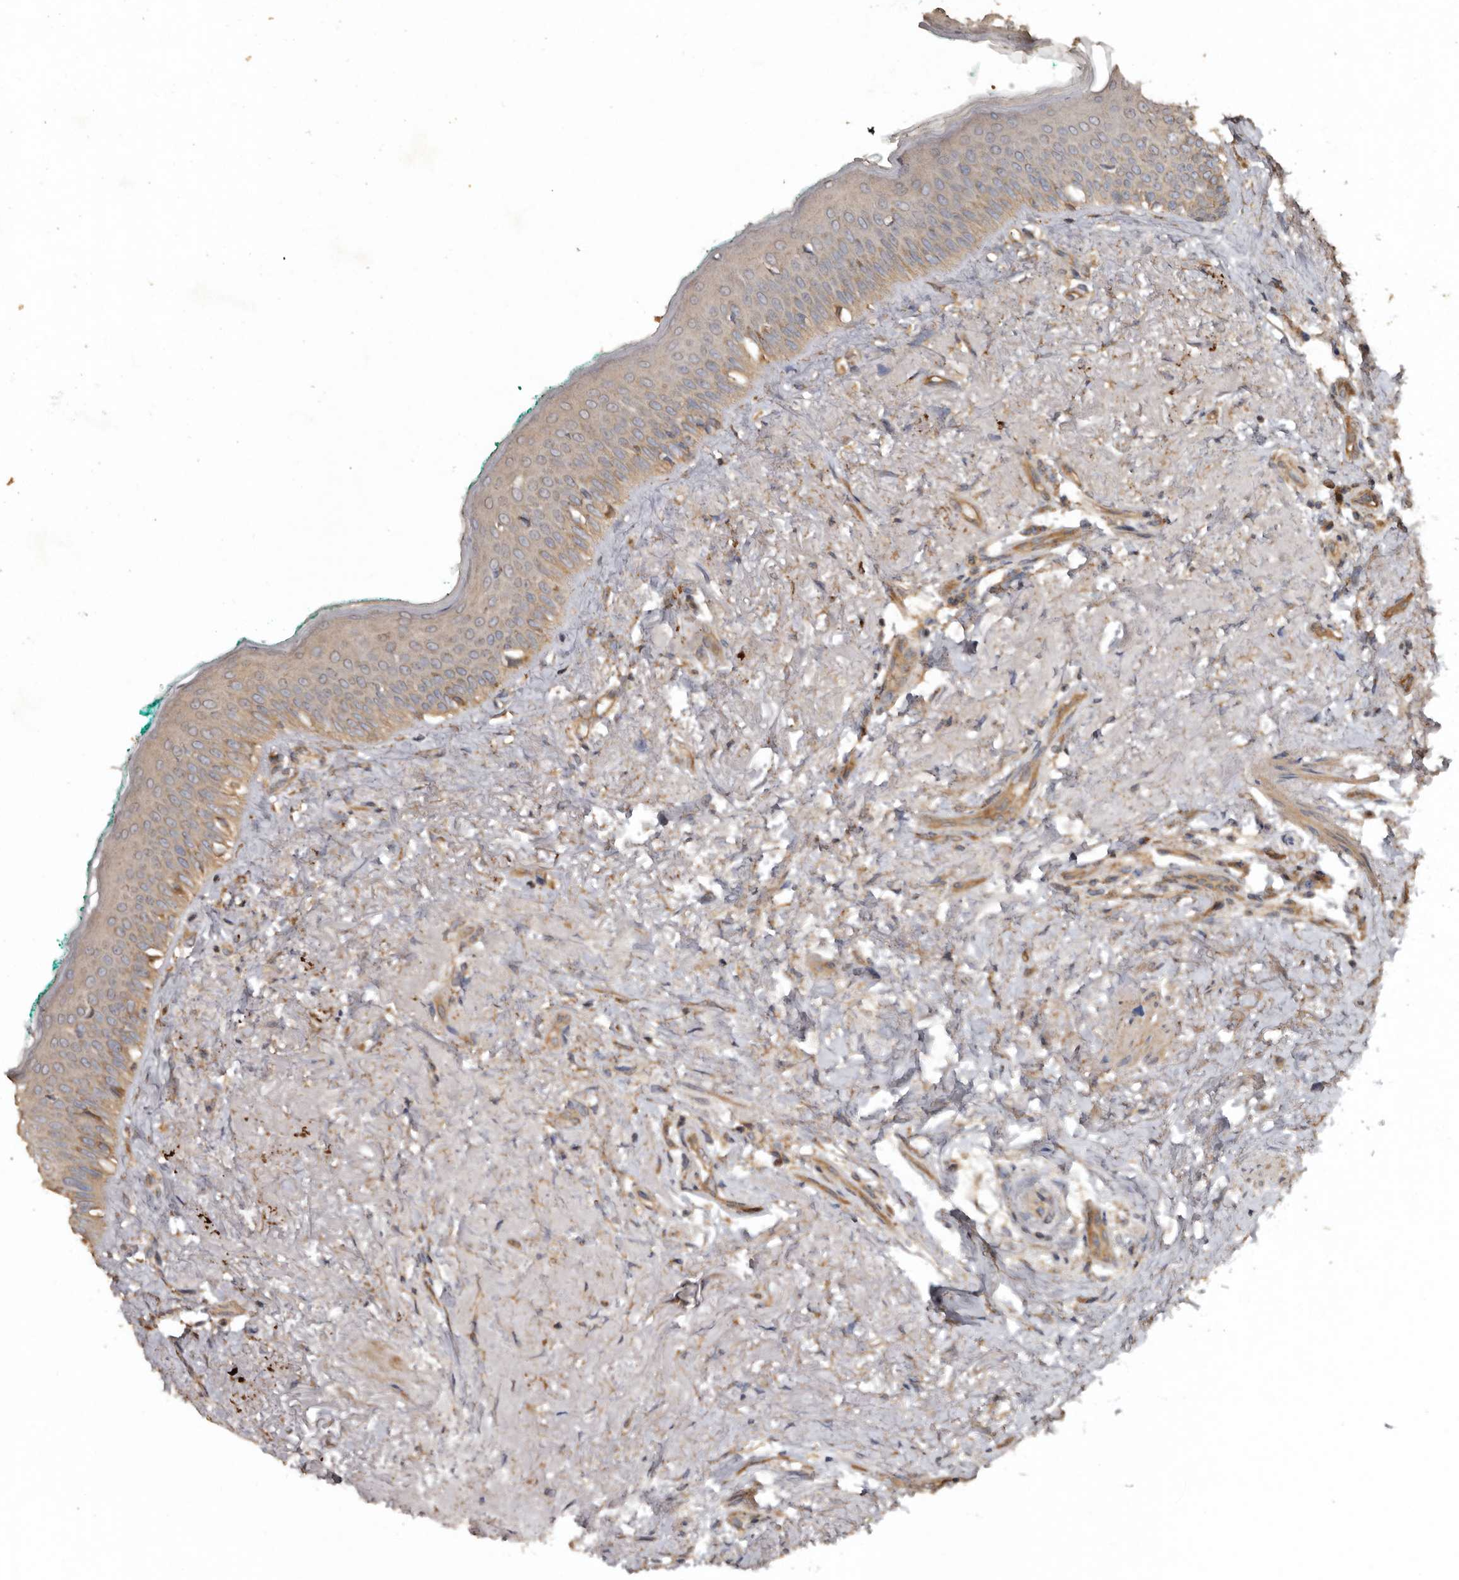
{"staining": {"intensity": "moderate", "quantity": "25%-75%", "location": "cytoplasmic/membranous"}, "tissue": "oral mucosa", "cell_type": "Squamous epithelial cells", "image_type": "normal", "snomed": [{"axis": "morphology", "description": "Normal tissue, NOS"}, {"axis": "topography", "description": "Oral tissue"}], "caption": "Immunohistochemistry (IHC) micrograph of normal oral mucosa: oral mucosa stained using immunohistochemistry (IHC) demonstrates medium levels of moderate protein expression localized specifically in the cytoplasmic/membranous of squamous epithelial cells, appearing as a cytoplasmic/membranous brown color.", "gene": "FLCN", "patient": {"sex": "female", "age": 70}}